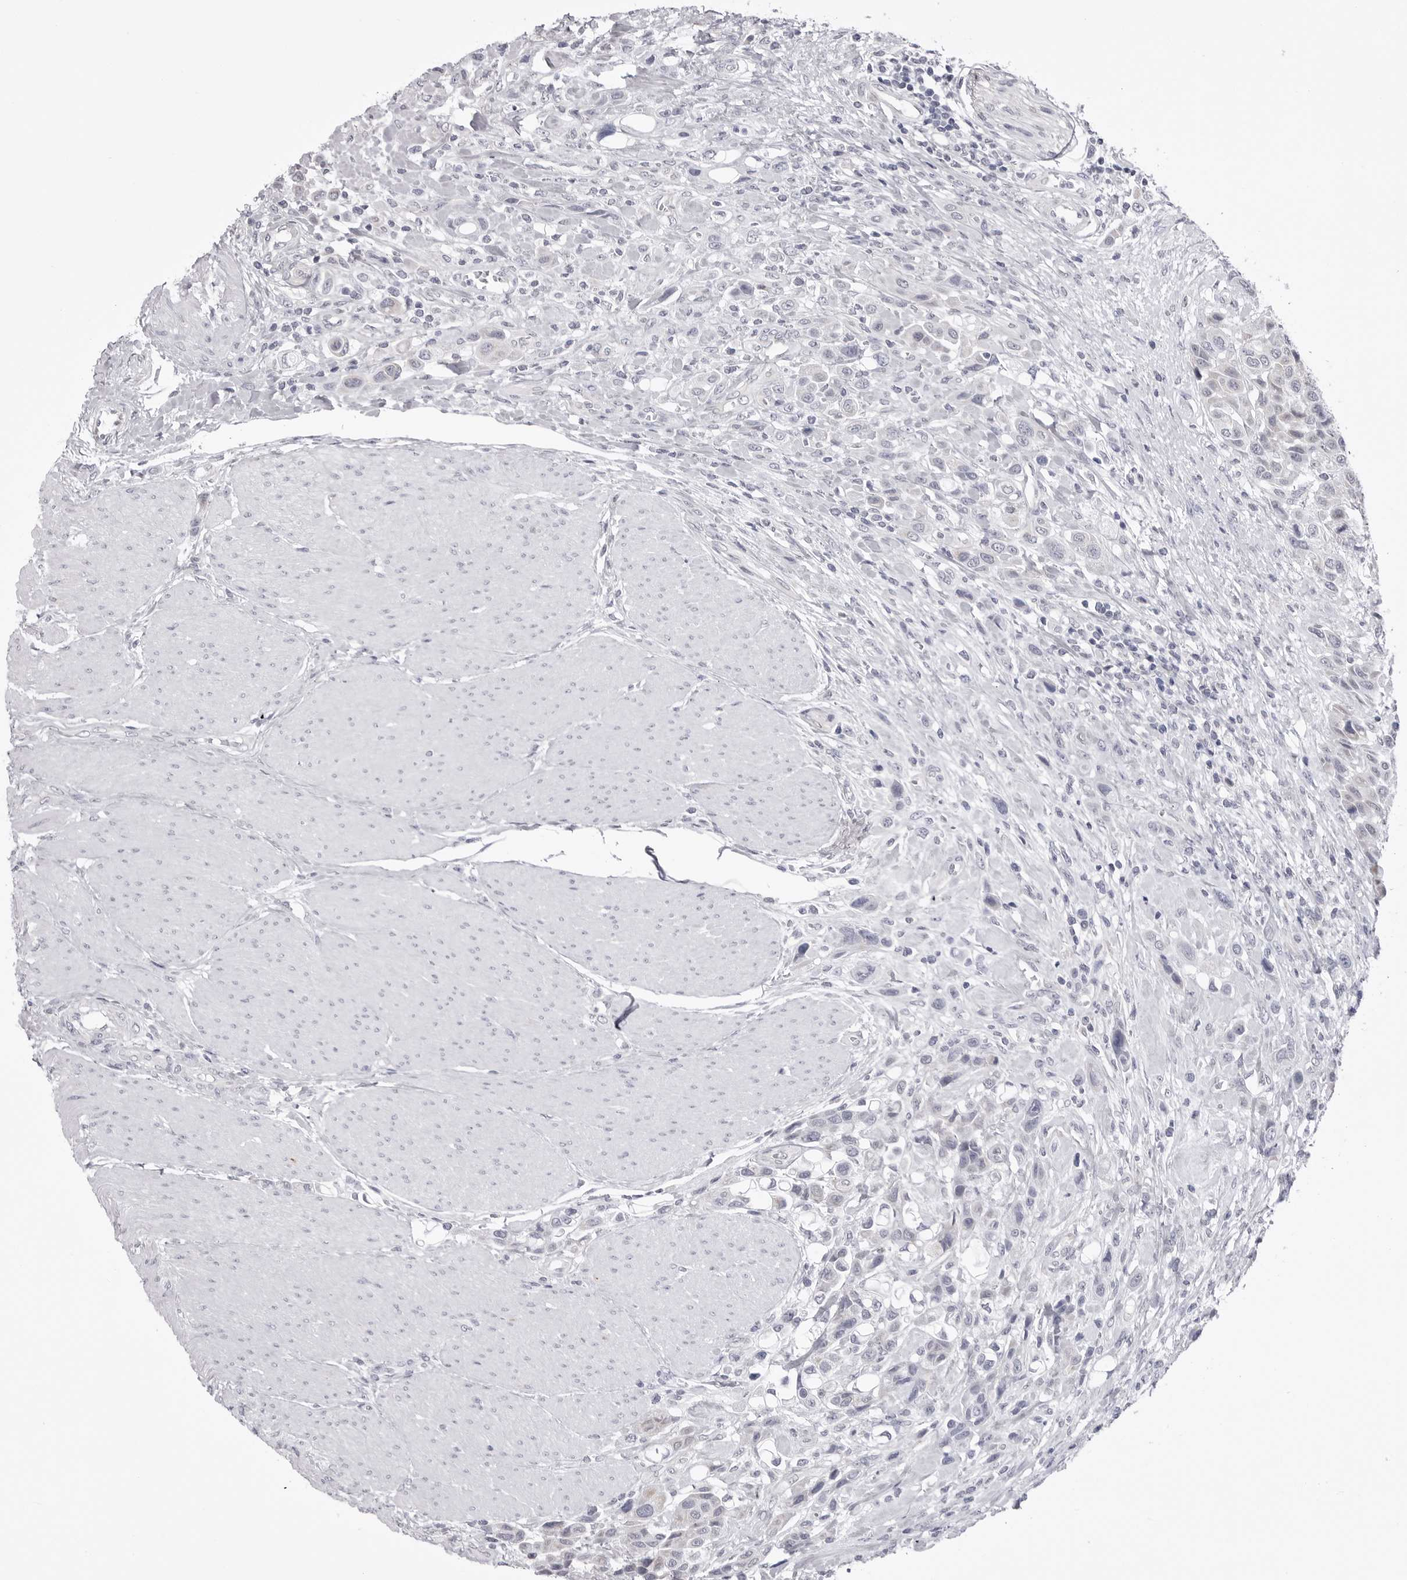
{"staining": {"intensity": "negative", "quantity": "none", "location": "none"}, "tissue": "urothelial cancer", "cell_type": "Tumor cells", "image_type": "cancer", "snomed": [{"axis": "morphology", "description": "Urothelial carcinoma, High grade"}, {"axis": "topography", "description": "Urinary bladder"}], "caption": "Micrograph shows no protein expression in tumor cells of urothelial cancer tissue.", "gene": "FH", "patient": {"sex": "male", "age": 50}}